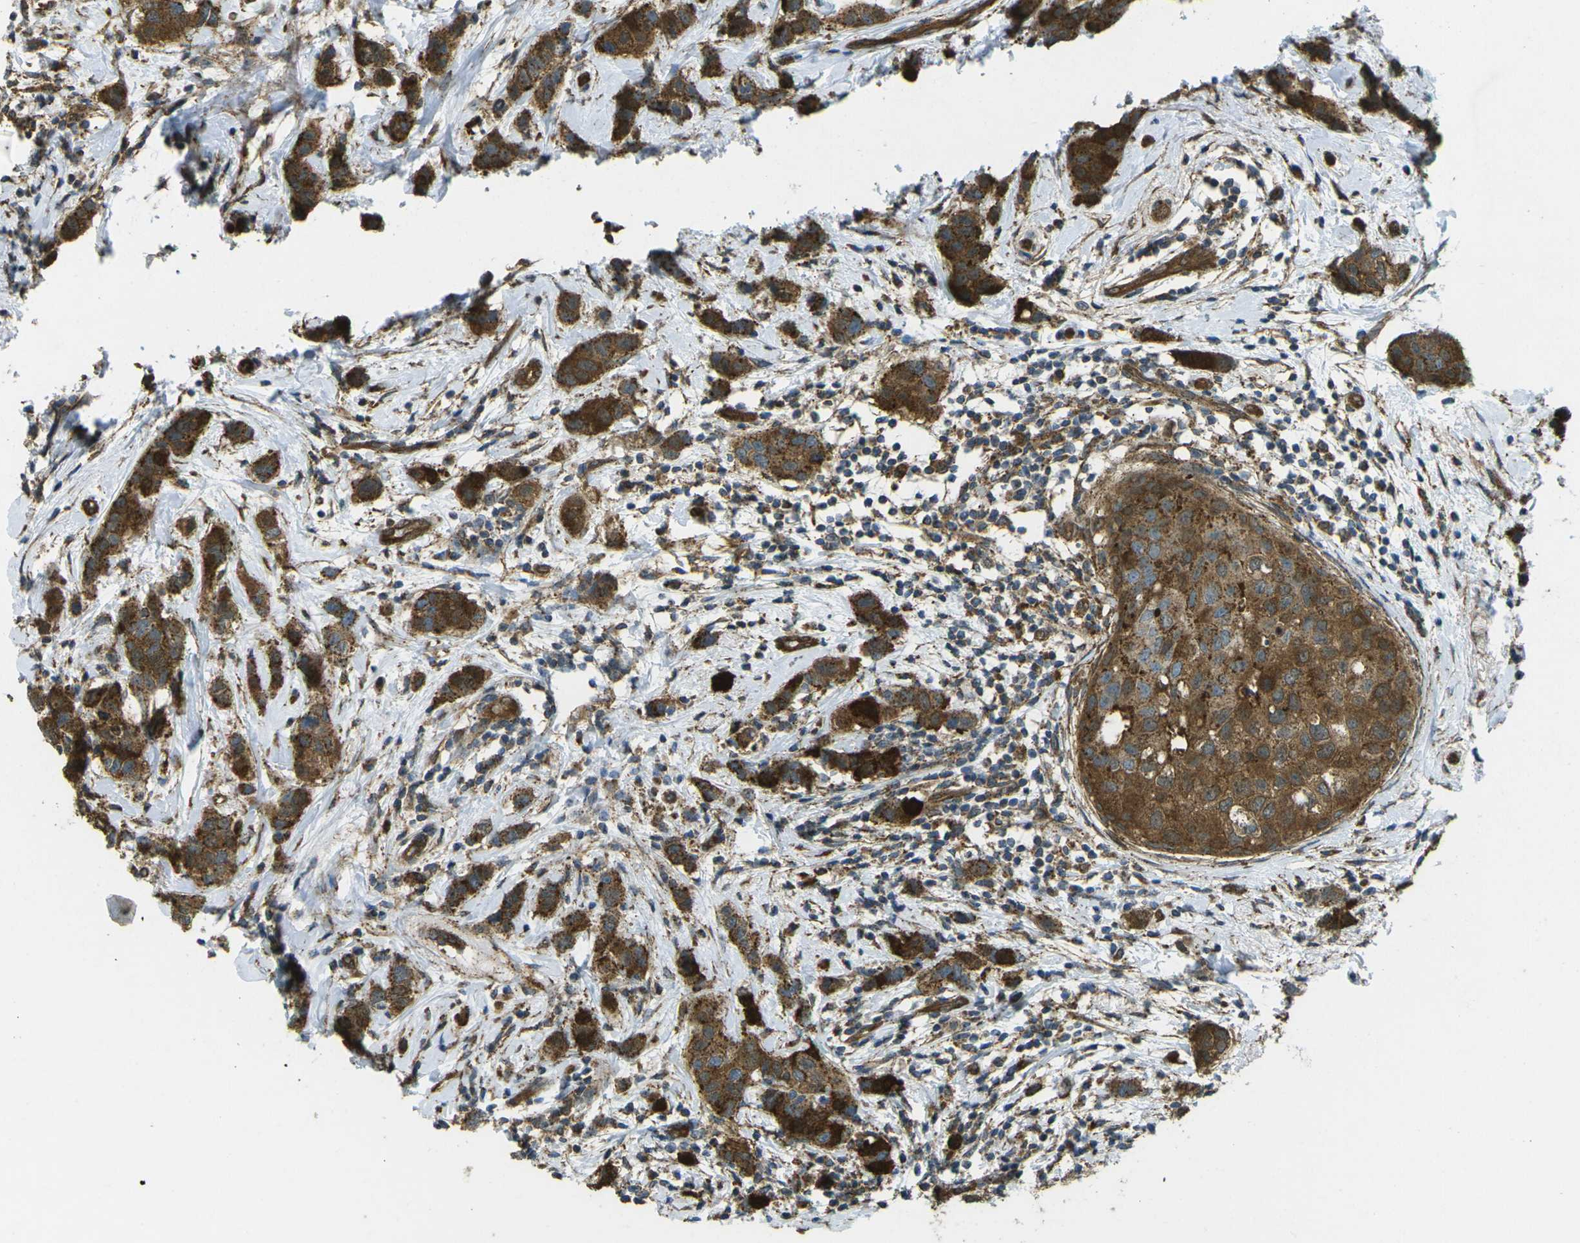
{"staining": {"intensity": "strong", "quantity": ">75%", "location": "cytoplasmic/membranous"}, "tissue": "breast cancer", "cell_type": "Tumor cells", "image_type": "cancer", "snomed": [{"axis": "morphology", "description": "Duct carcinoma"}, {"axis": "topography", "description": "Breast"}], "caption": "A micrograph of human breast cancer (intraductal carcinoma) stained for a protein displays strong cytoplasmic/membranous brown staining in tumor cells.", "gene": "CHMP3", "patient": {"sex": "female", "age": 50}}